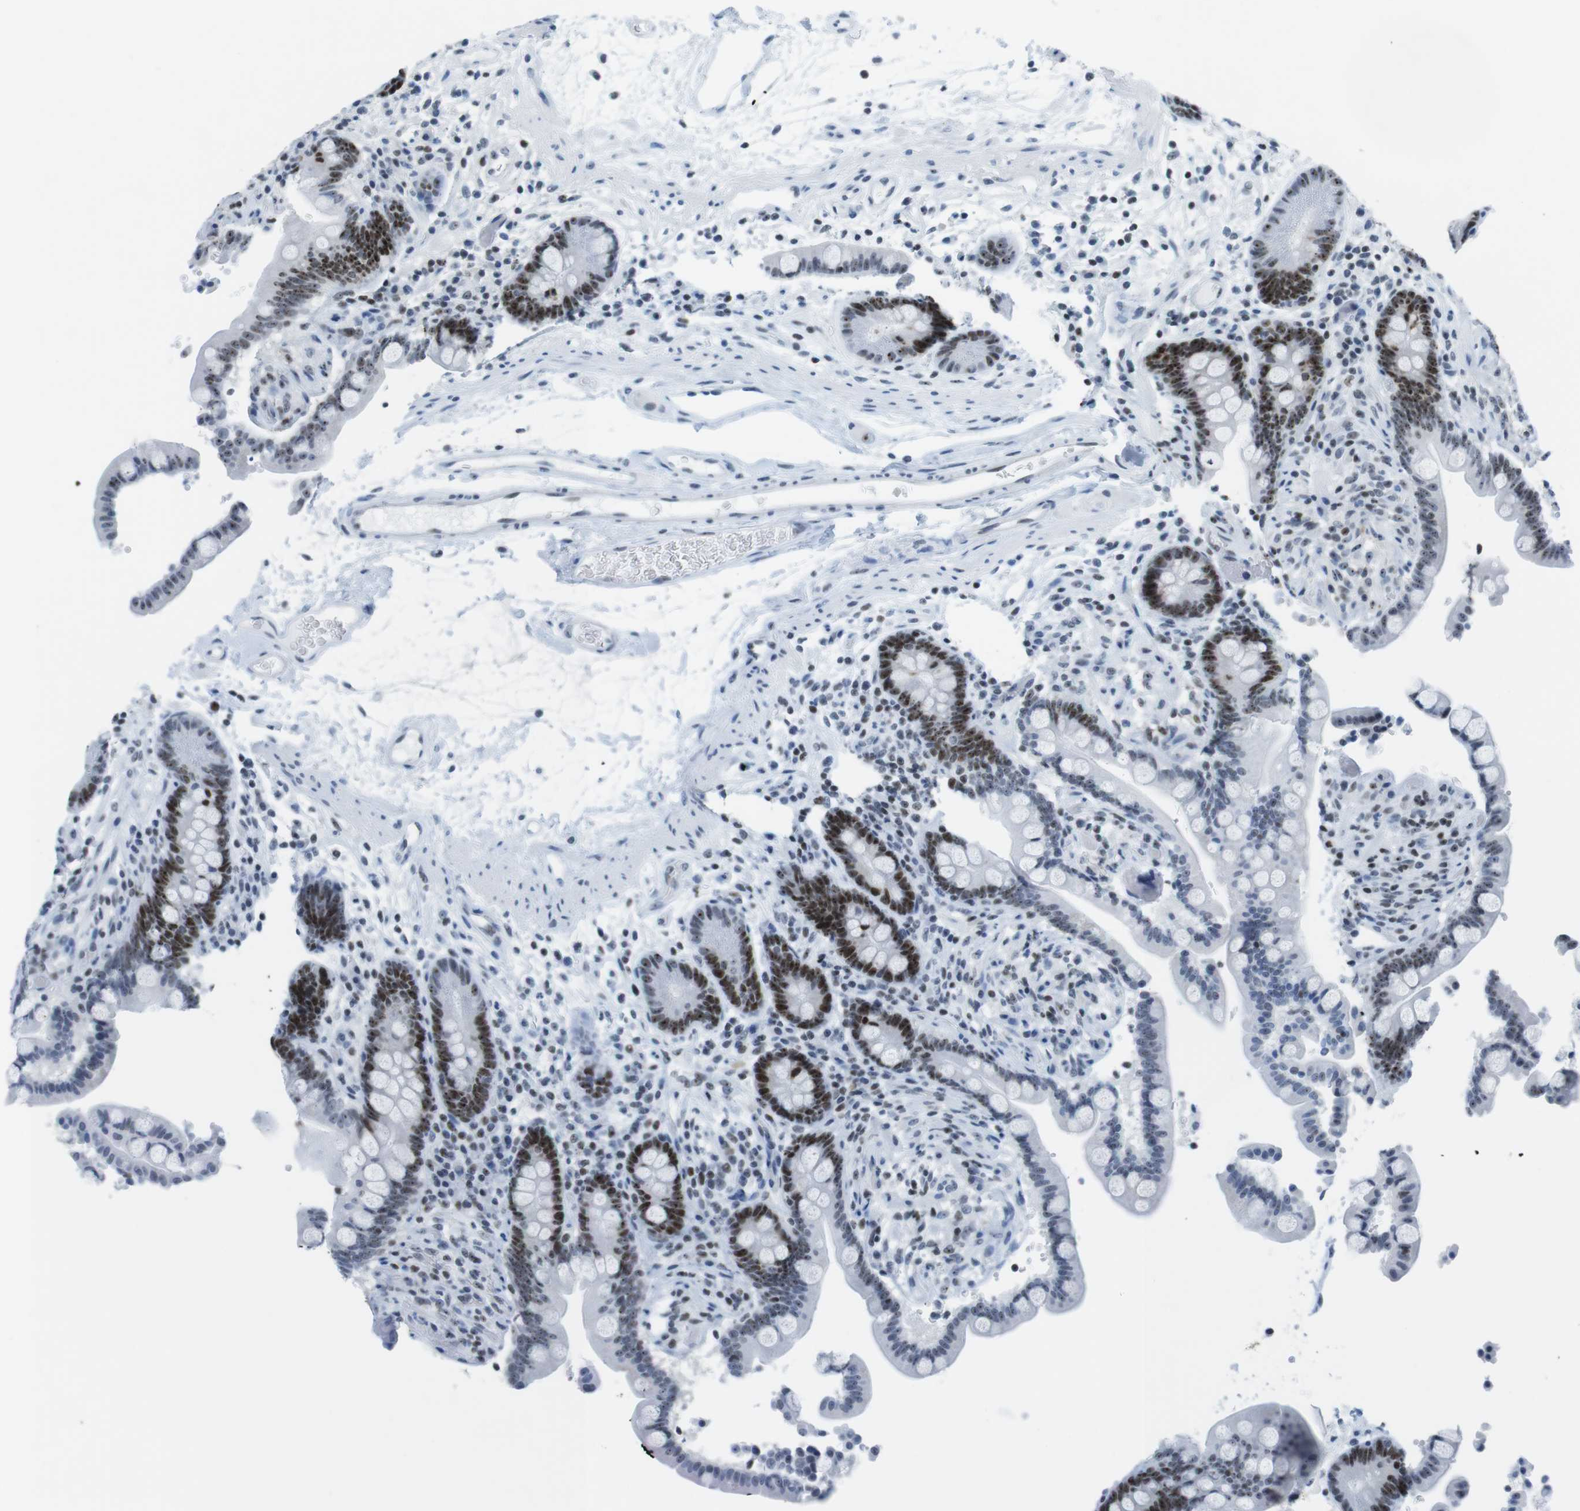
{"staining": {"intensity": "weak", "quantity": ">75%", "location": "nuclear"}, "tissue": "colon", "cell_type": "Endothelial cells", "image_type": "normal", "snomed": [{"axis": "morphology", "description": "Normal tissue, NOS"}, {"axis": "topography", "description": "Colon"}], "caption": "A brown stain labels weak nuclear staining of a protein in endothelial cells of unremarkable human colon.", "gene": "NIFK", "patient": {"sex": "male", "age": 73}}